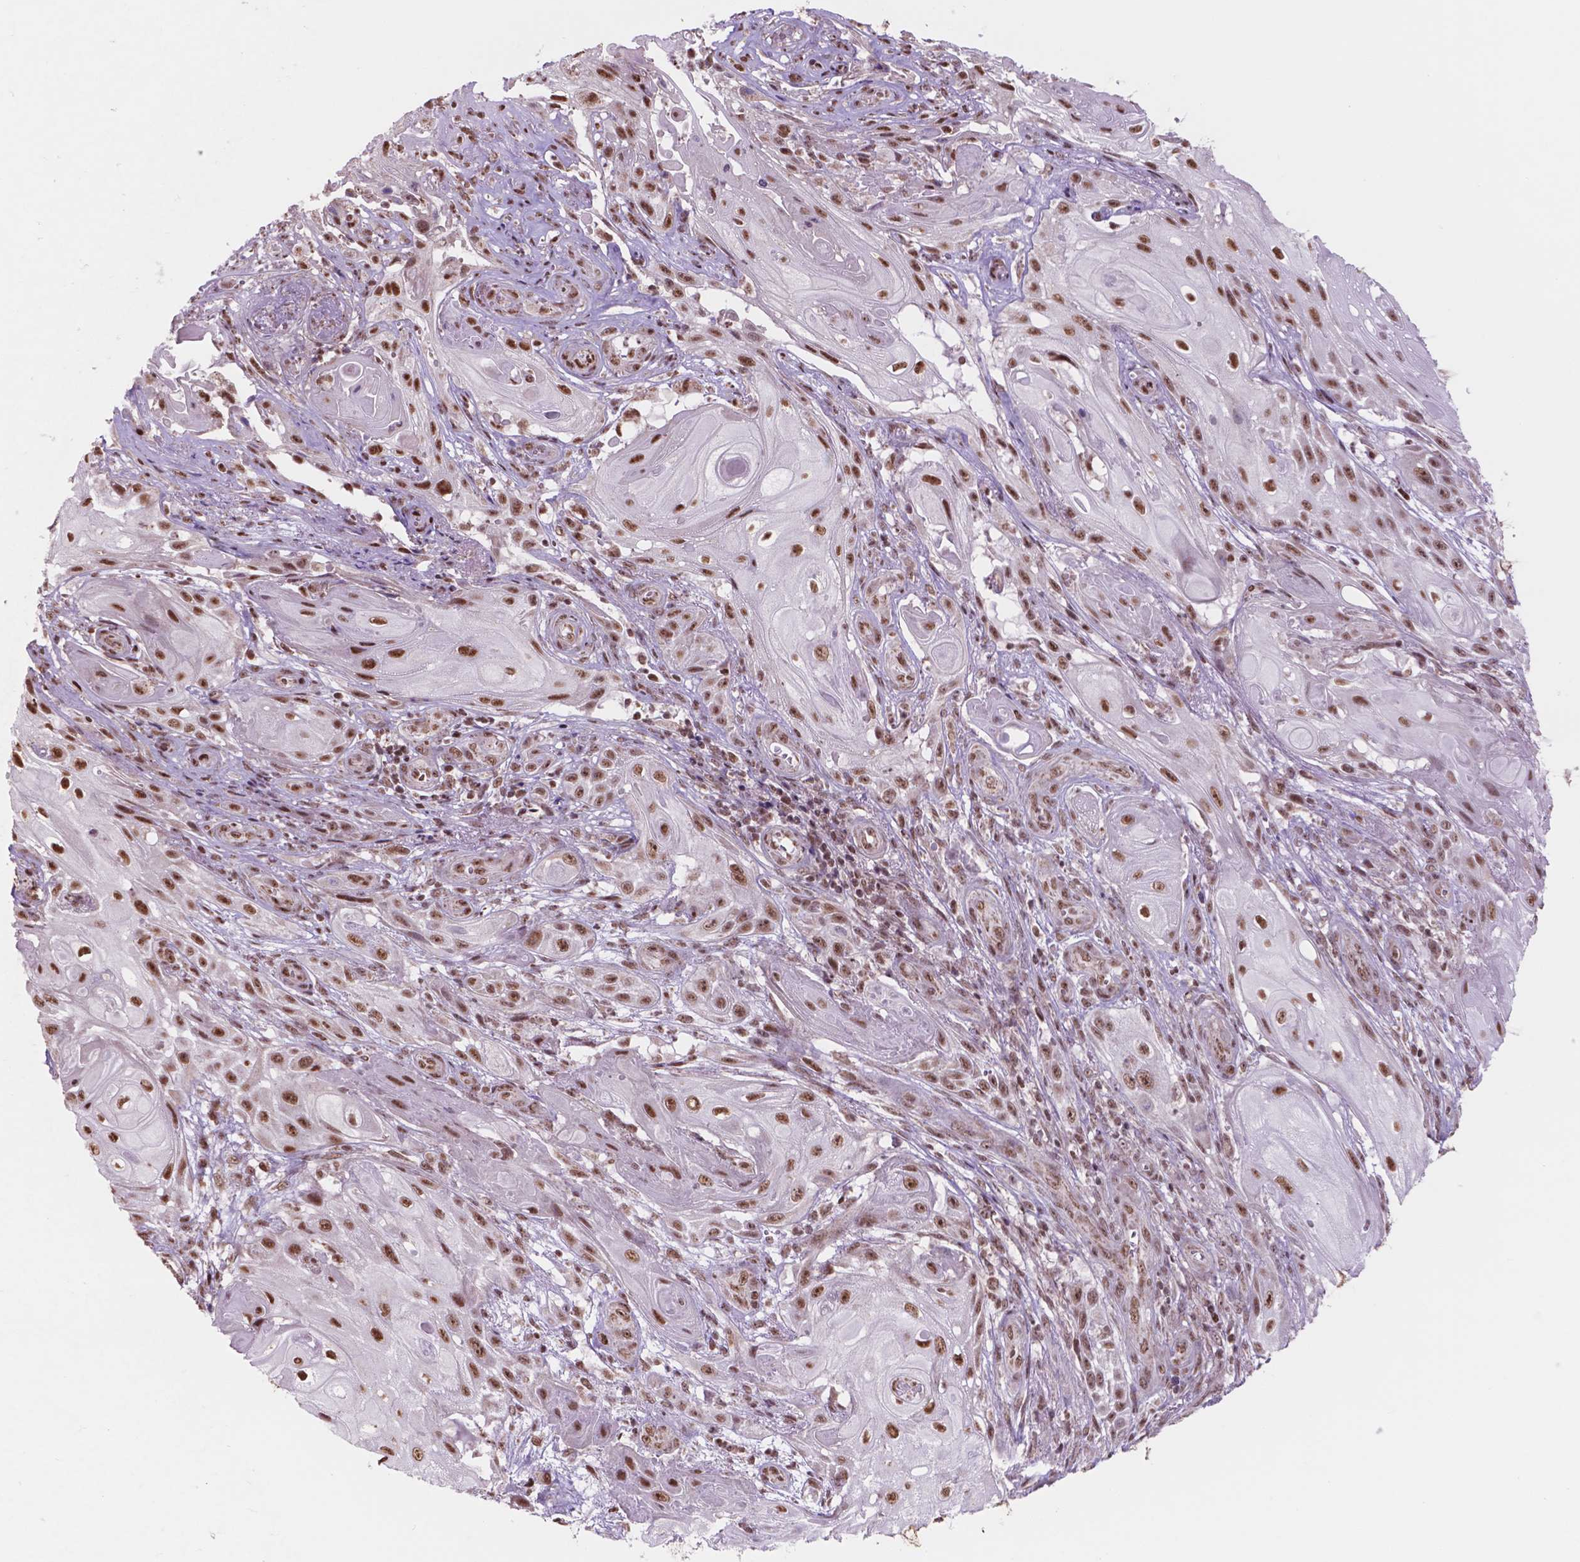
{"staining": {"intensity": "strong", "quantity": ">75%", "location": "nuclear"}, "tissue": "skin cancer", "cell_type": "Tumor cells", "image_type": "cancer", "snomed": [{"axis": "morphology", "description": "Squamous cell carcinoma, NOS"}, {"axis": "topography", "description": "Skin"}], "caption": "Protein expression analysis of skin cancer shows strong nuclear staining in approximately >75% of tumor cells. (Stains: DAB (3,3'-diaminobenzidine) in brown, nuclei in blue, Microscopy: brightfield microscopy at high magnification).", "gene": "NDUFA10", "patient": {"sex": "male", "age": 62}}